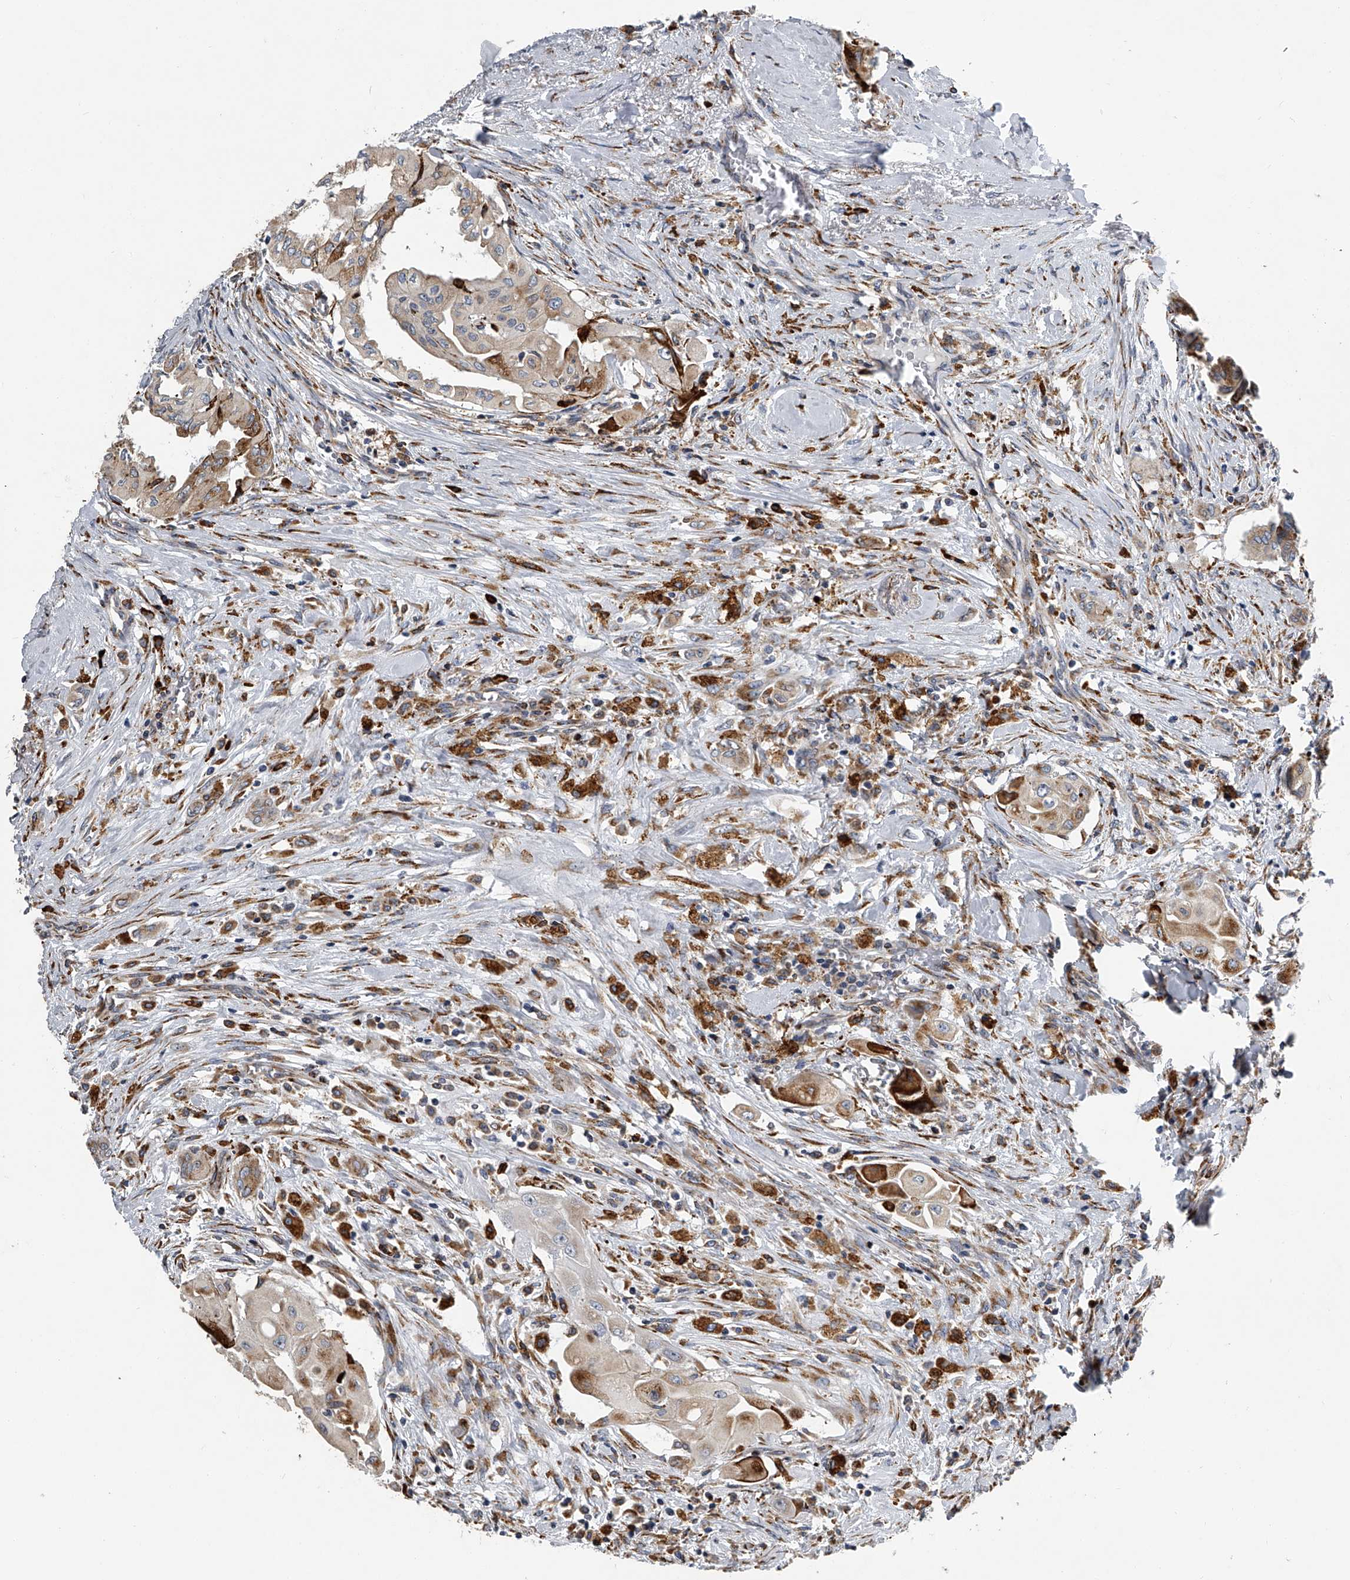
{"staining": {"intensity": "weak", "quantity": "25%-75%", "location": "cytoplasmic/membranous"}, "tissue": "thyroid cancer", "cell_type": "Tumor cells", "image_type": "cancer", "snomed": [{"axis": "morphology", "description": "Papillary adenocarcinoma, NOS"}, {"axis": "topography", "description": "Thyroid gland"}], "caption": "Immunohistochemical staining of thyroid cancer (papillary adenocarcinoma) reveals low levels of weak cytoplasmic/membranous protein expression in approximately 25%-75% of tumor cells.", "gene": "TMEM63C", "patient": {"sex": "female", "age": 59}}